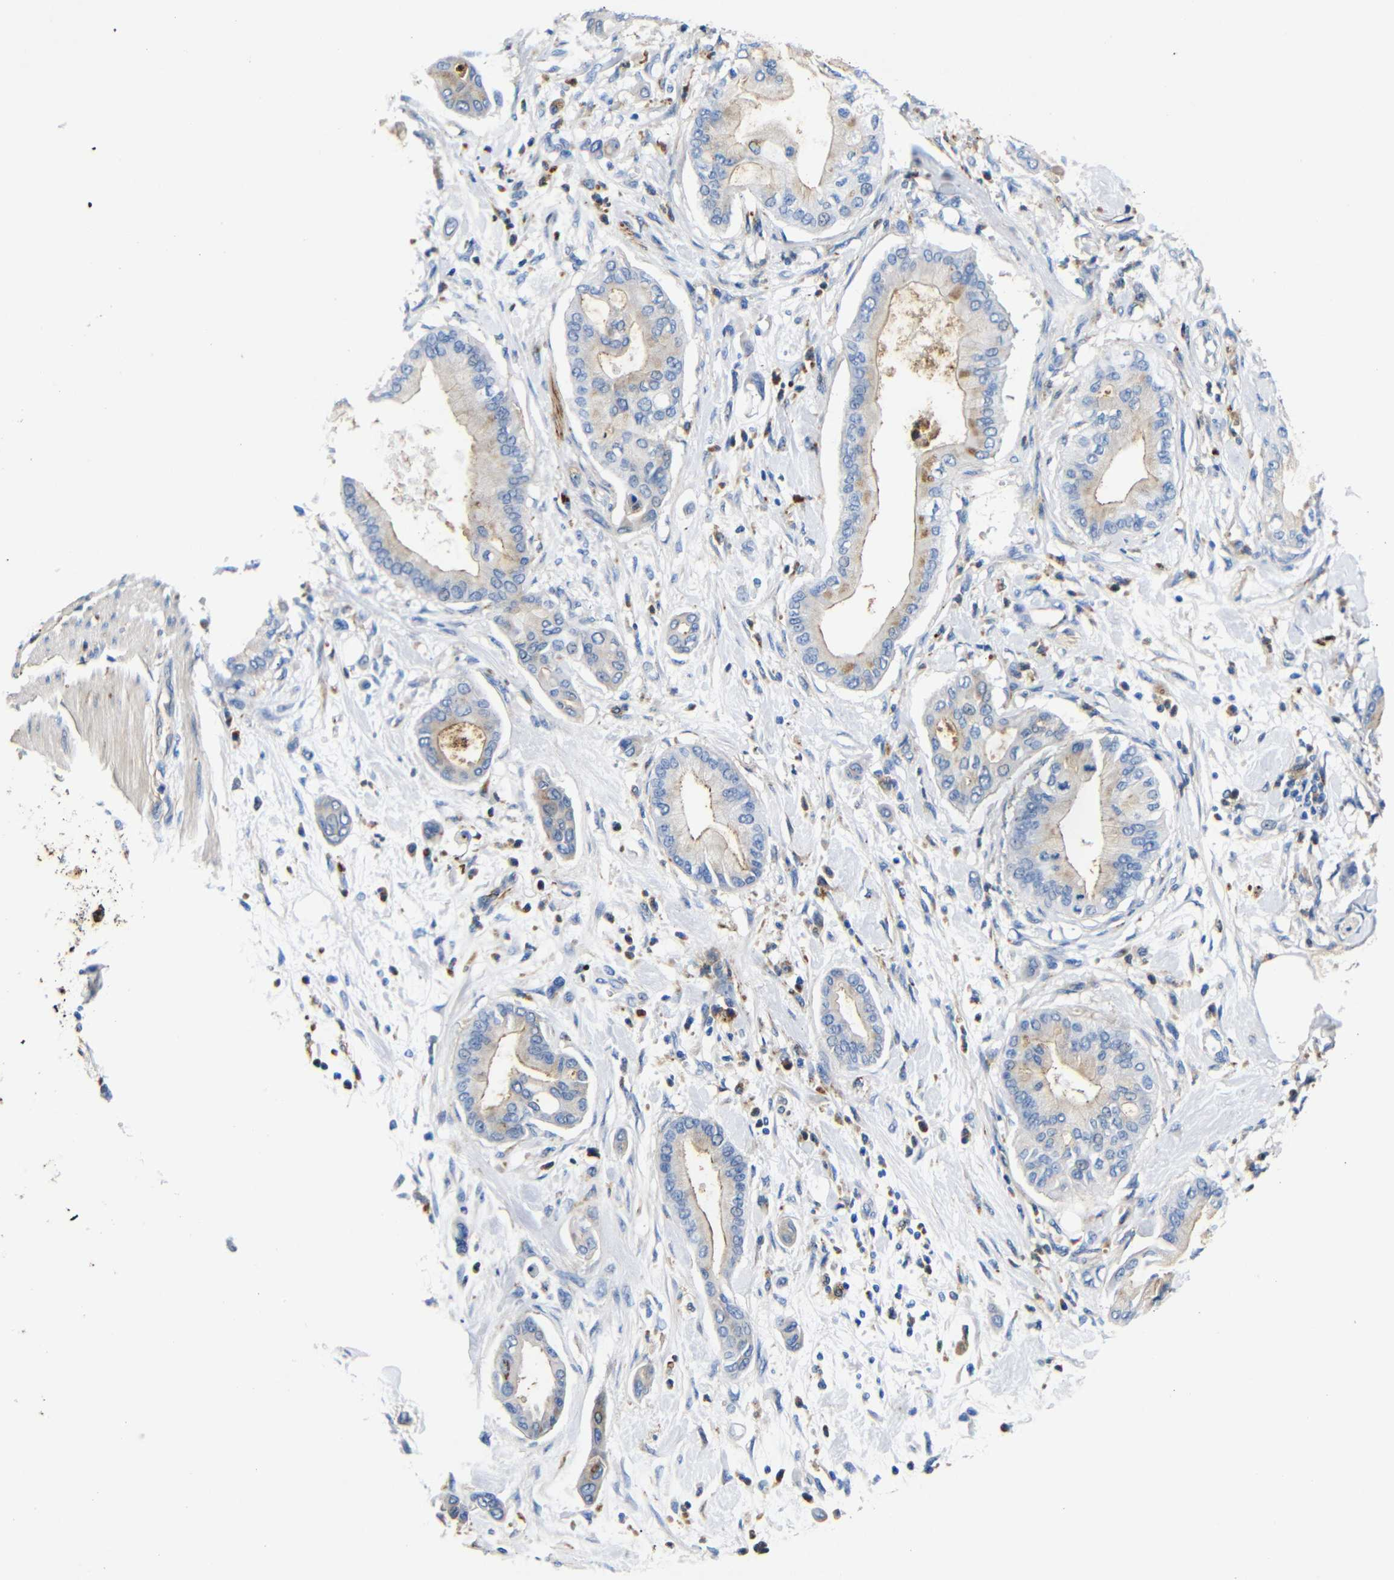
{"staining": {"intensity": "moderate", "quantity": "<25%", "location": "cytoplasmic/membranous"}, "tissue": "pancreatic cancer", "cell_type": "Tumor cells", "image_type": "cancer", "snomed": [{"axis": "morphology", "description": "Adenocarcinoma, NOS"}, {"axis": "morphology", "description": "Adenocarcinoma, metastatic, NOS"}, {"axis": "topography", "description": "Lymph node"}, {"axis": "topography", "description": "Pancreas"}, {"axis": "topography", "description": "Duodenum"}], "caption": "Tumor cells exhibit low levels of moderate cytoplasmic/membranous positivity in about <25% of cells in pancreatic metastatic adenocarcinoma.", "gene": "SDCBP", "patient": {"sex": "female", "age": 64}}